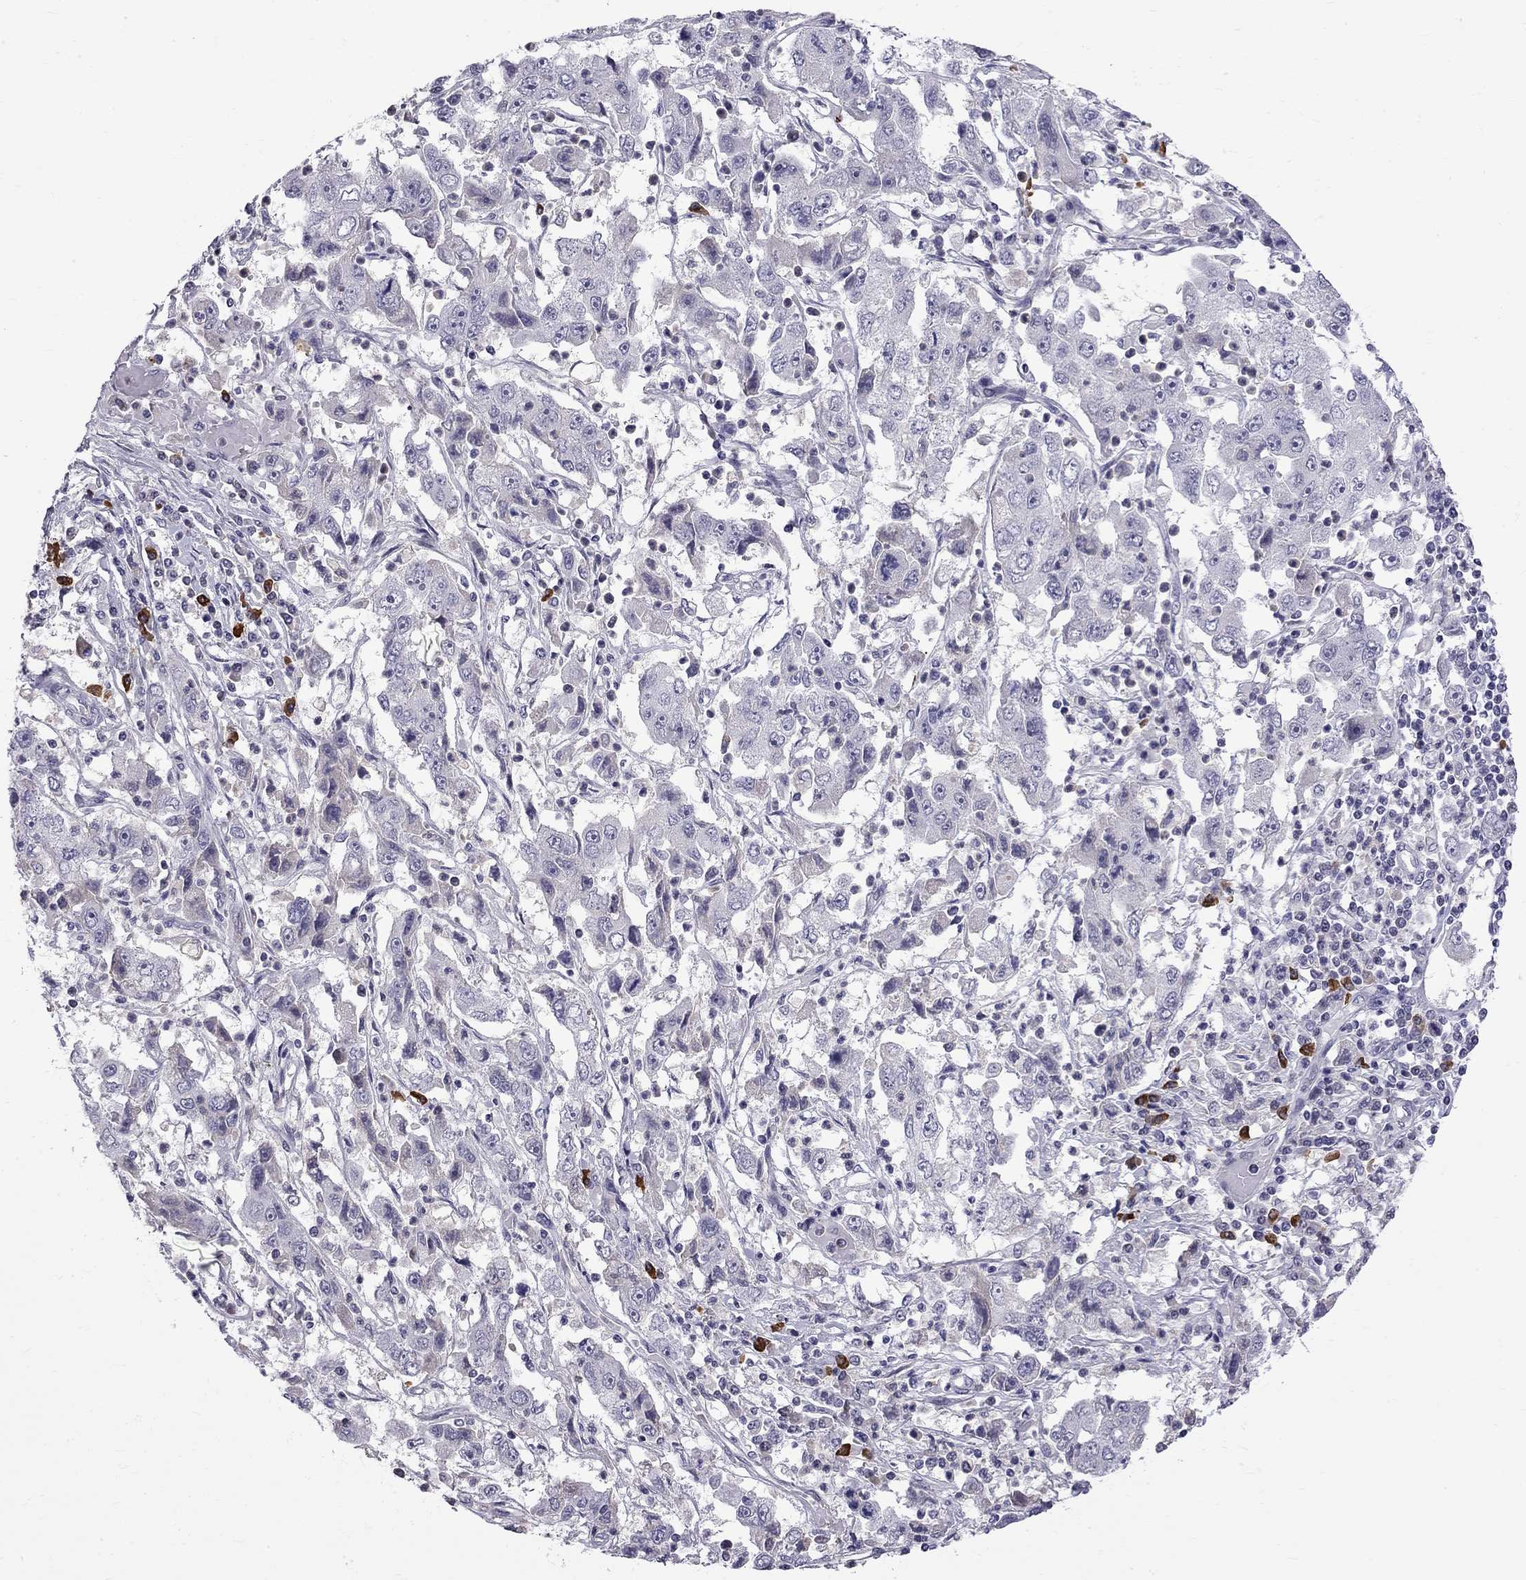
{"staining": {"intensity": "negative", "quantity": "none", "location": "none"}, "tissue": "cervical cancer", "cell_type": "Tumor cells", "image_type": "cancer", "snomed": [{"axis": "morphology", "description": "Squamous cell carcinoma, NOS"}, {"axis": "topography", "description": "Cervix"}], "caption": "High magnification brightfield microscopy of squamous cell carcinoma (cervical) stained with DAB (3,3'-diaminobenzidine) (brown) and counterstained with hematoxylin (blue): tumor cells show no significant positivity. Nuclei are stained in blue.", "gene": "RTL9", "patient": {"sex": "female", "age": 36}}